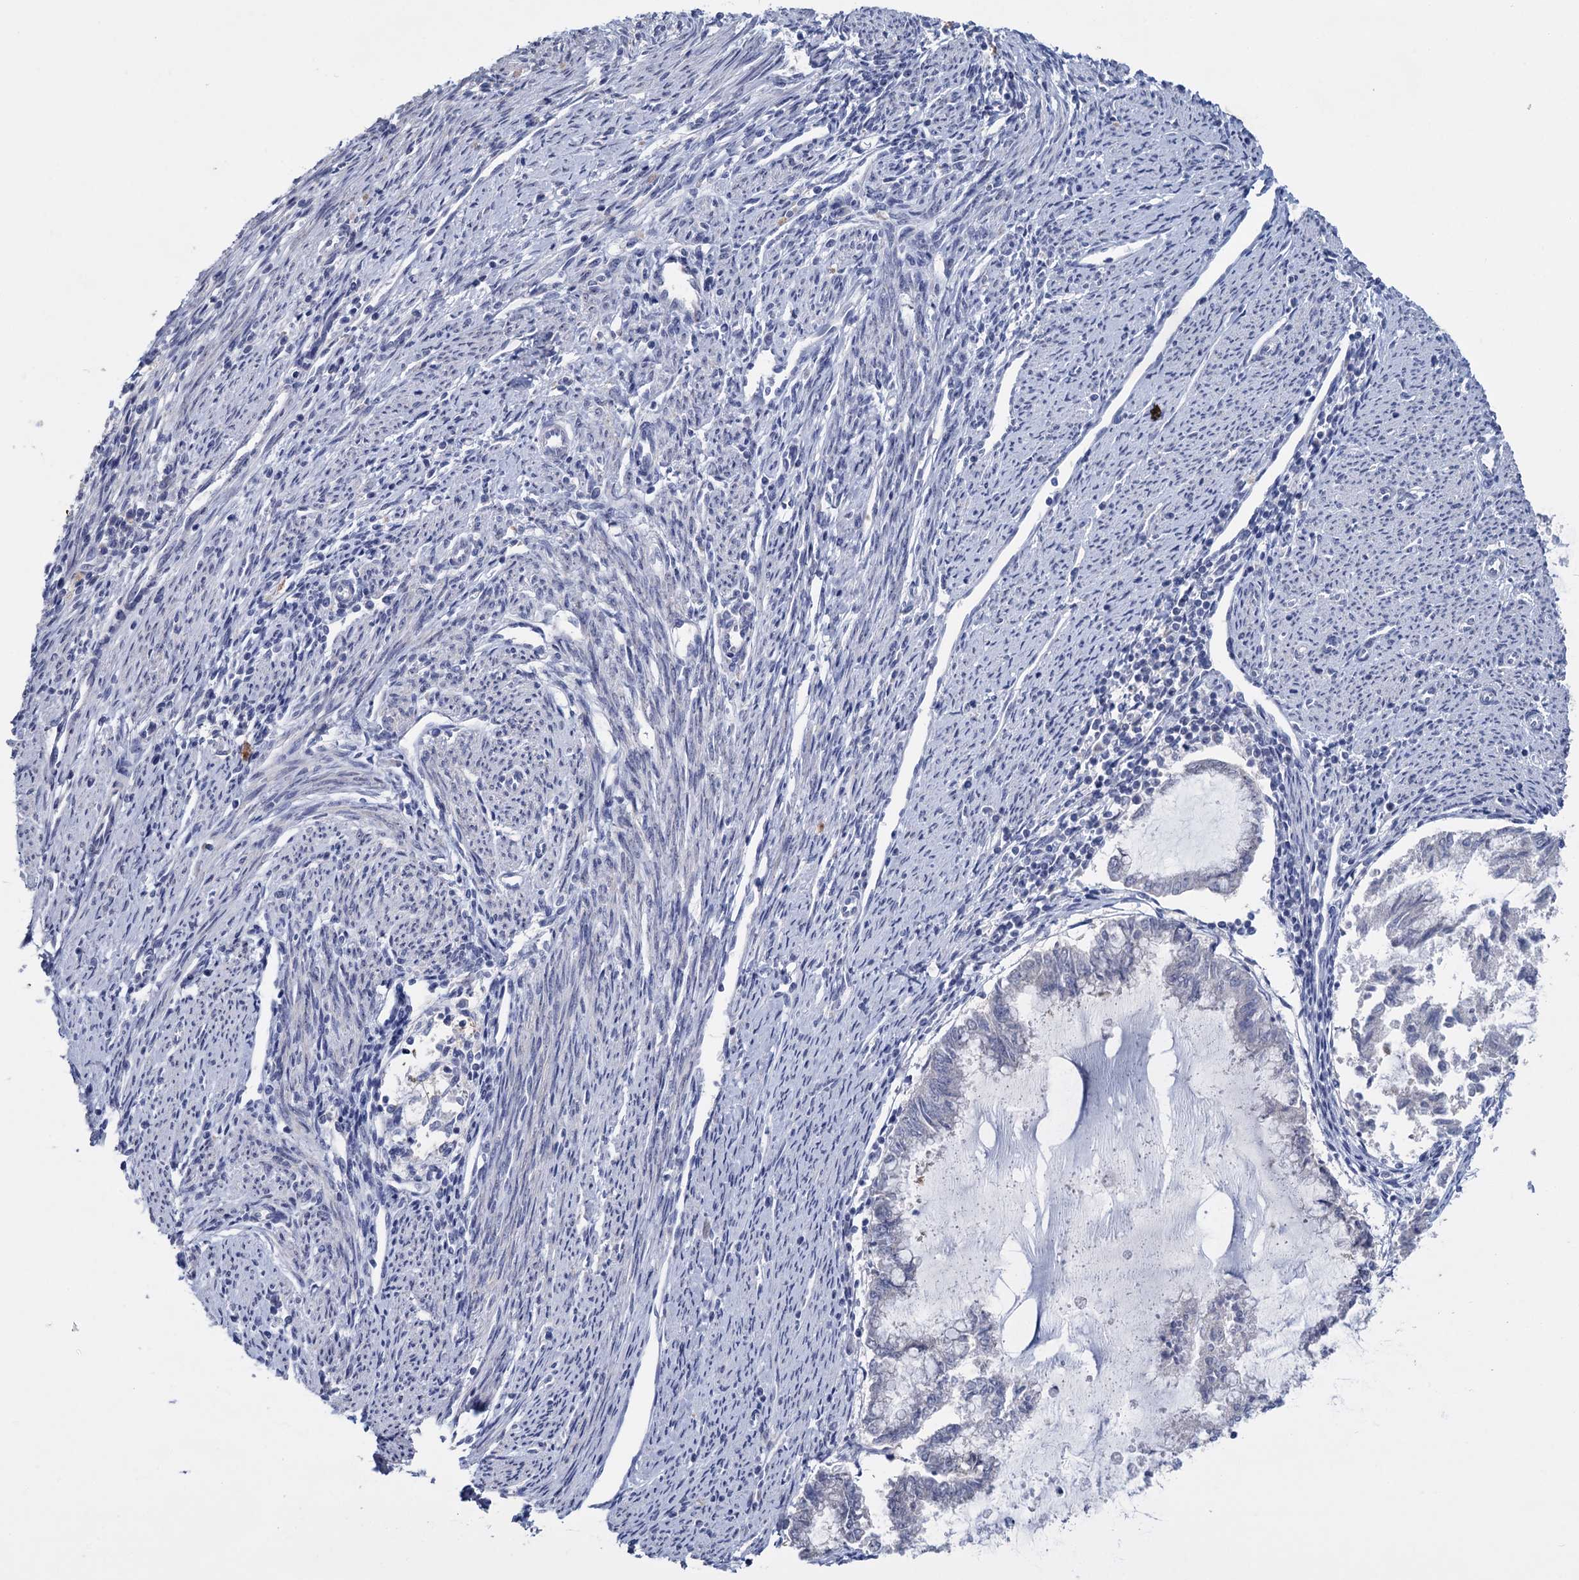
{"staining": {"intensity": "negative", "quantity": "none", "location": "none"}, "tissue": "endometrial cancer", "cell_type": "Tumor cells", "image_type": "cancer", "snomed": [{"axis": "morphology", "description": "Adenocarcinoma, NOS"}, {"axis": "topography", "description": "Endometrium"}], "caption": "DAB (3,3'-diaminobenzidine) immunohistochemical staining of human adenocarcinoma (endometrial) demonstrates no significant expression in tumor cells.", "gene": "SFN", "patient": {"sex": "female", "age": 79}}